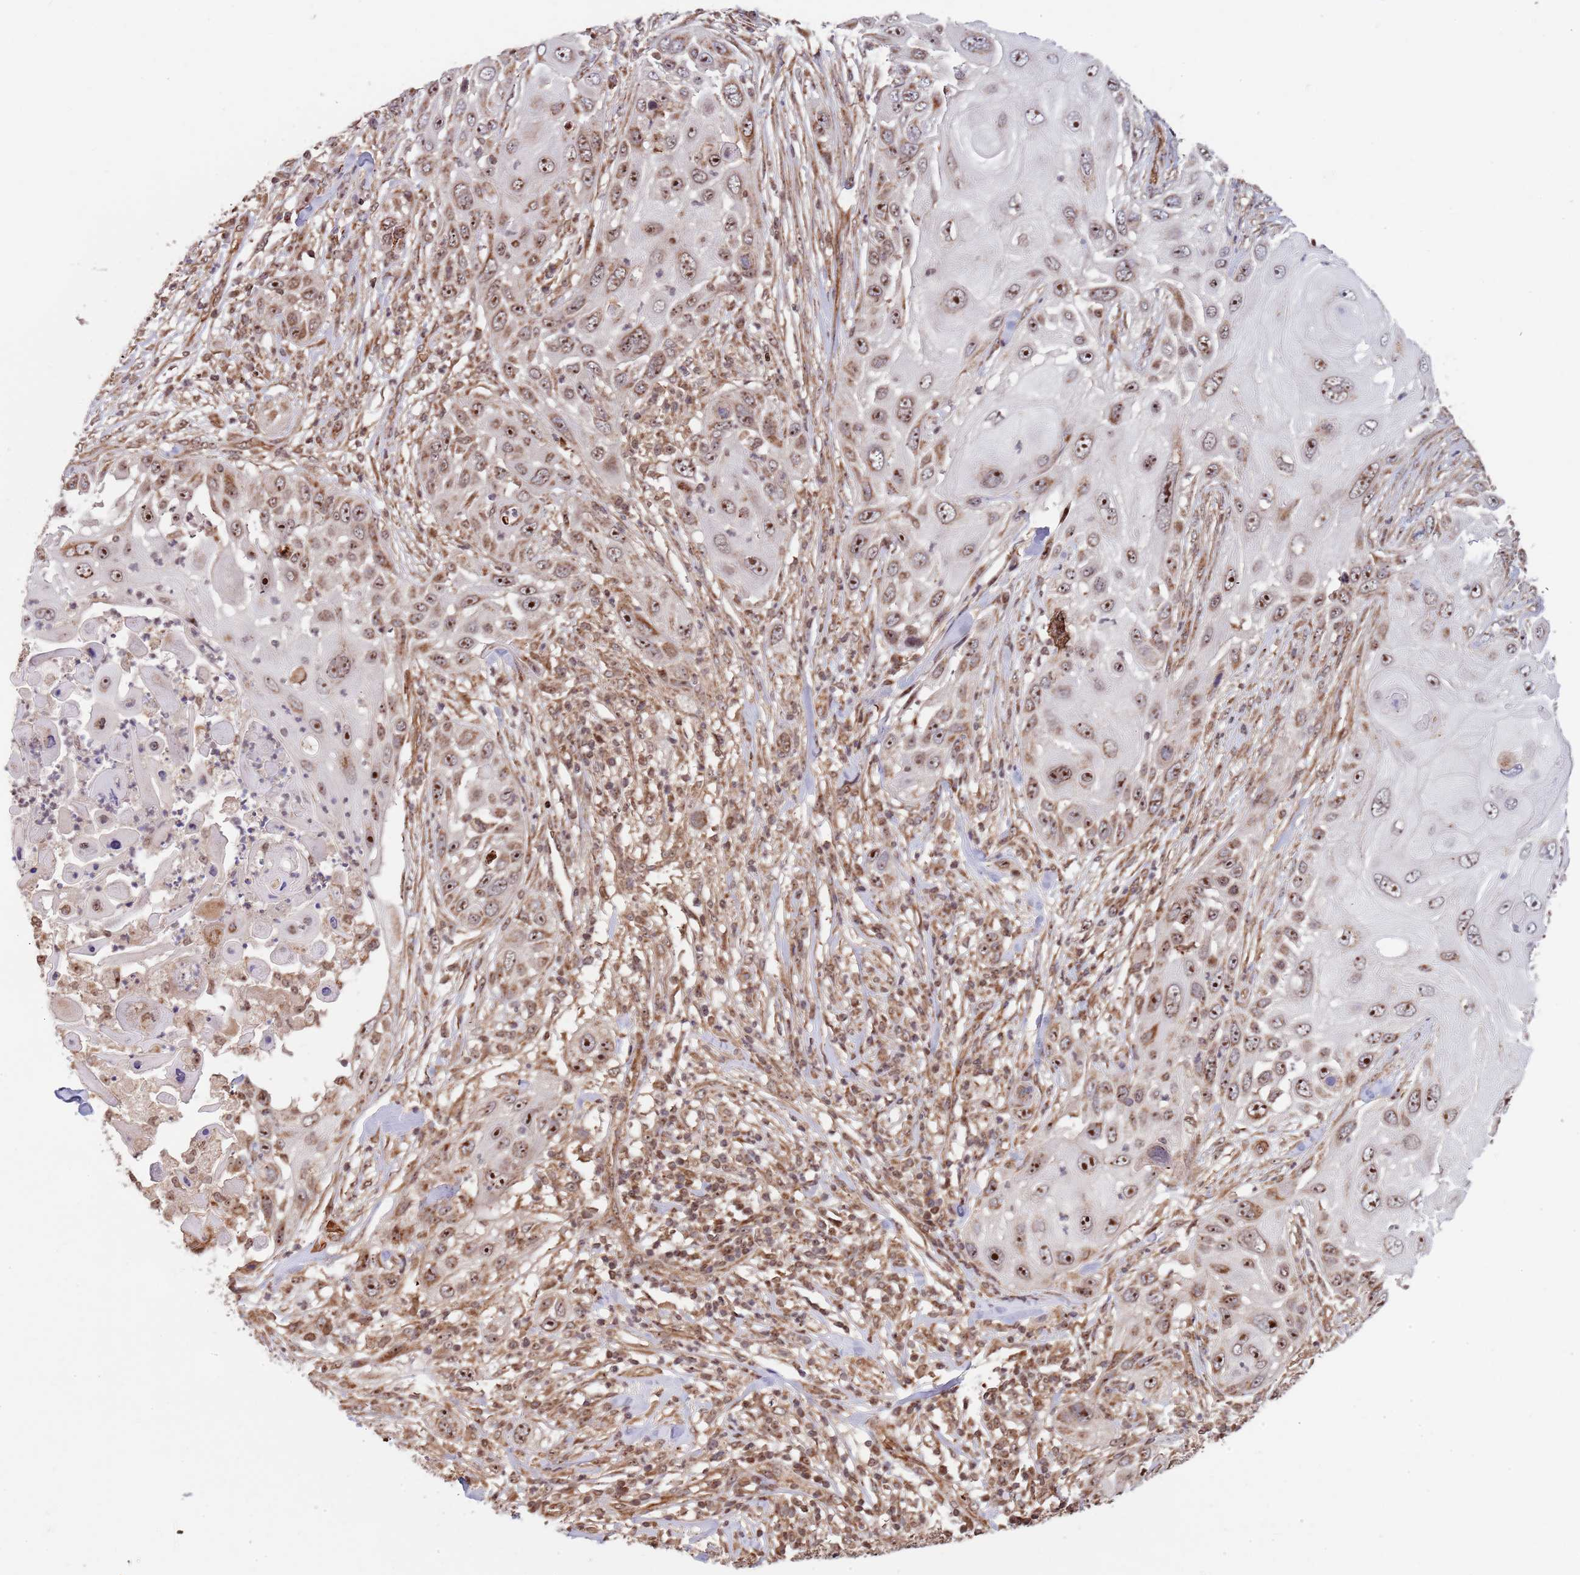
{"staining": {"intensity": "moderate", "quantity": ">75%", "location": "nuclear"}, "tissue": "skin cancer", "cell_type": "Tumor cells", "image_type": "cancer", "snomed": [{"axis": "morphology", "description": "Squamous cell carcinoma, NOS"}, {"axis": "topography", "description": "Skin"}], "caption": "Protein positivity by immunohistochemistry shows moderate nuclear staining in approximately >75% of tumor cells in skin squamous cell carcinoma. The staining was performed using DAB, with brown indicating positive protein expression. Nuclei are stained blue with hematoxylin.", "gene": "DCHS1", "patient": {"sex": "female", "age": 44}}